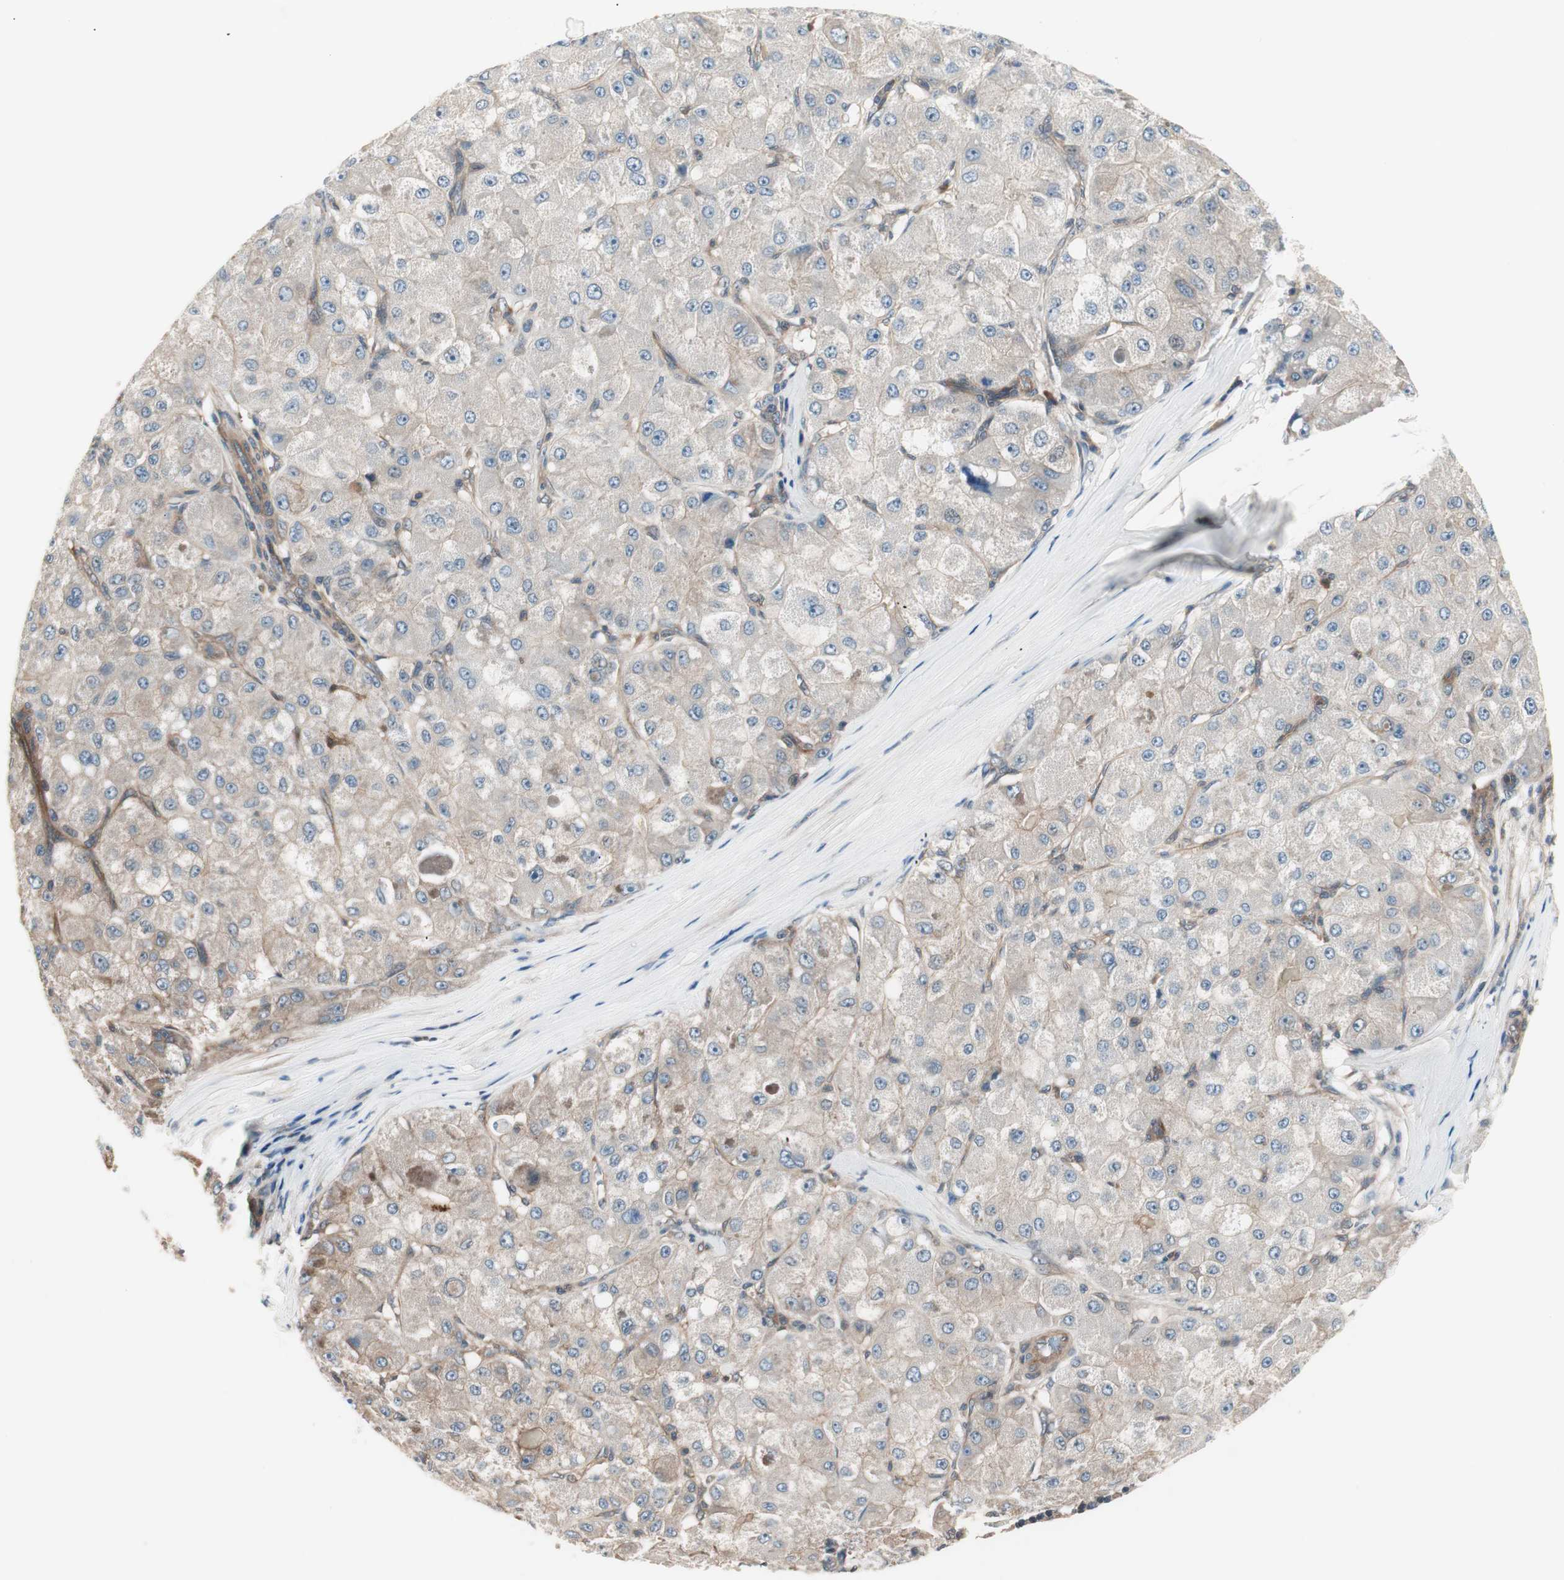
{"staining": {"intensity": "weak", "quantity": "25%-75%", "location": "cytoplasmic/membranous"}, "tissue": "liver cancer", "cell_type": "Tumor cells", "image_type": "cancer", "snomed": [{"axis": "morphology", "description": "Carcinoma, Hepatocellular, NOS"}, {"axis": "topography", "description": "Liver"}], "caption": "A low amount of weak cytoplasmic/membranous staining is identified in approximately 25%-75% of tumor cells in liver cancer tissue.", "gene": "TSG101", "patient": {"sex": "male", "age": 80}}